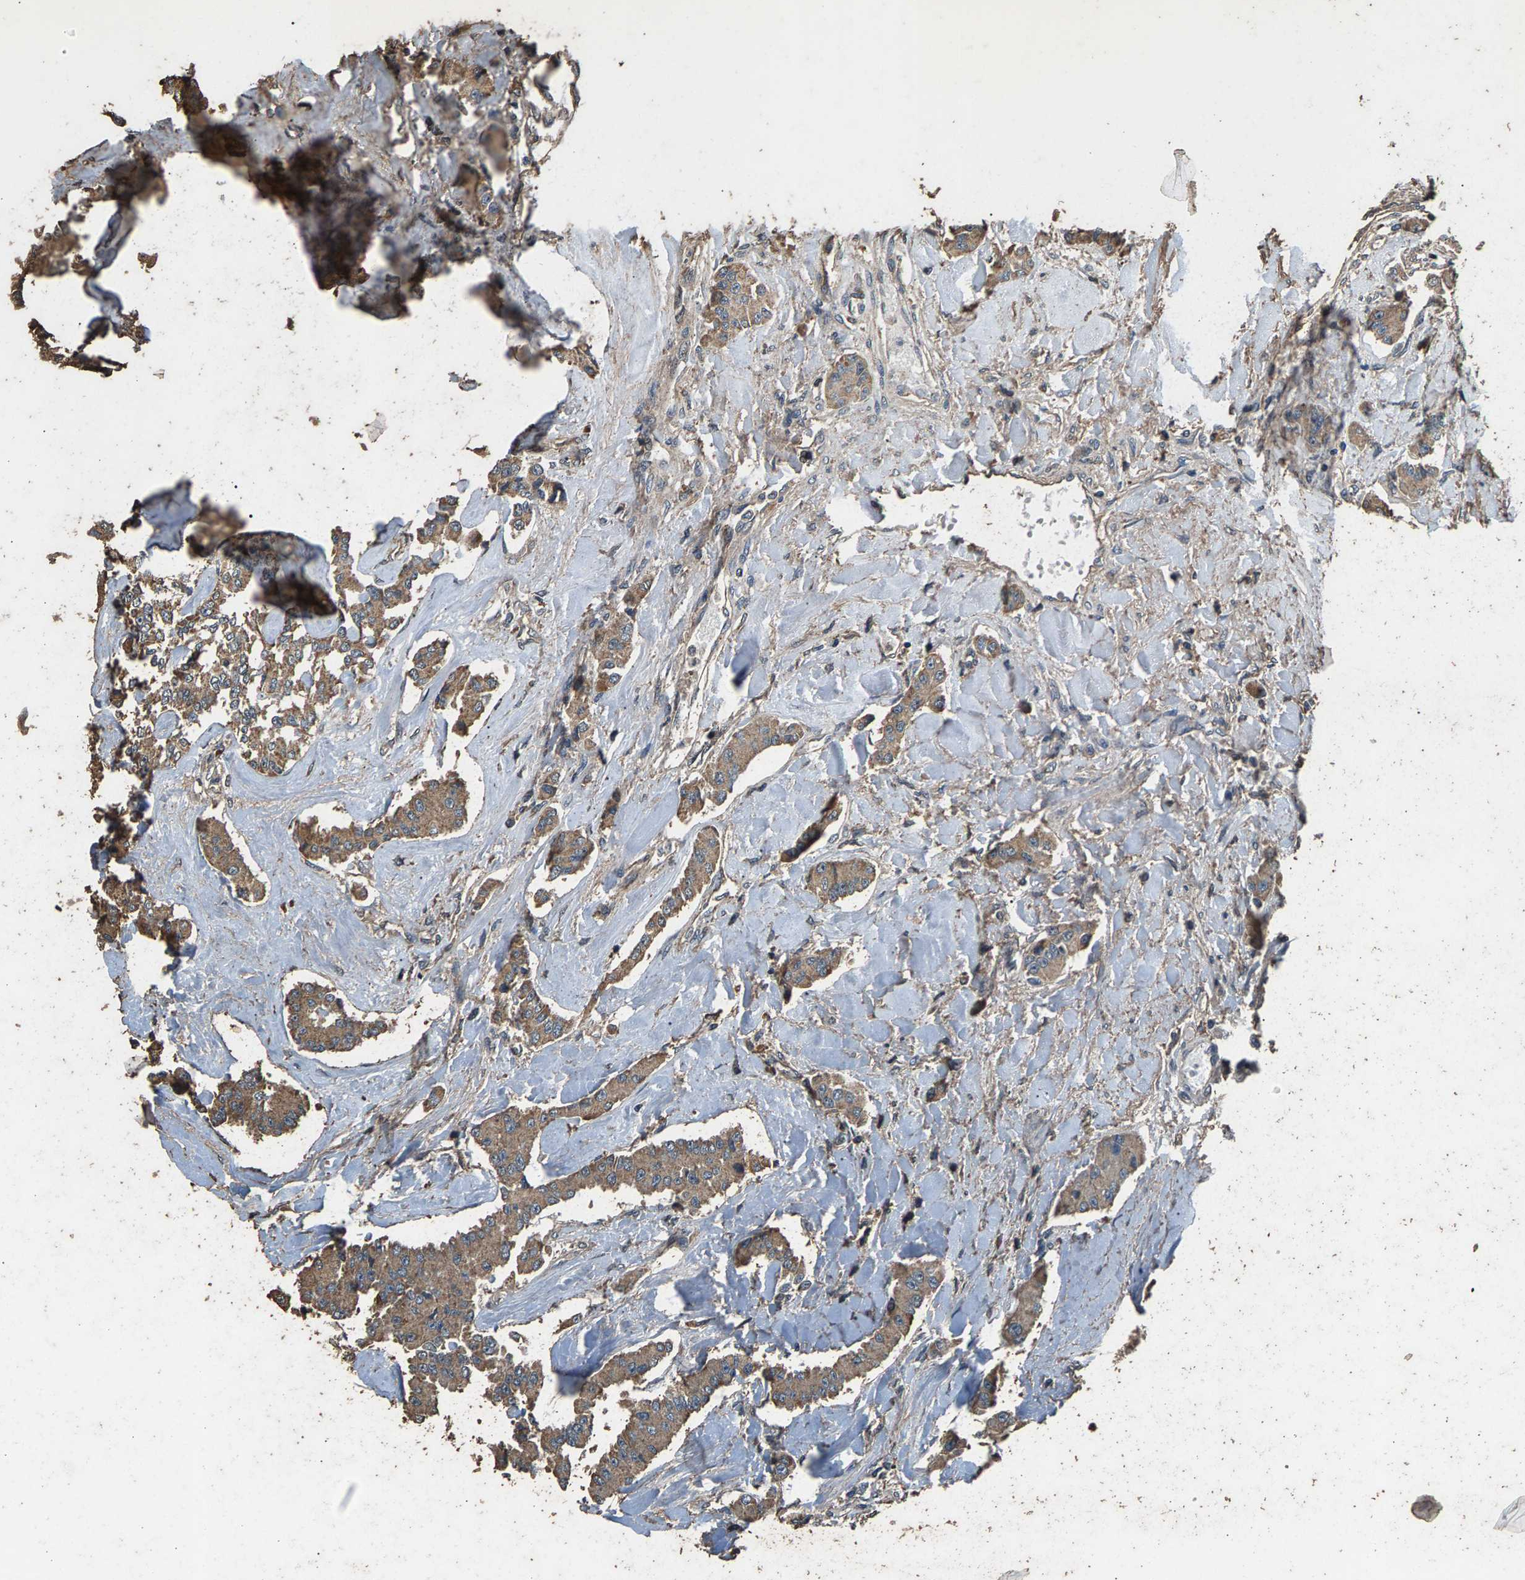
{"staining": {"intensity": "moderate", "quantity": ">75%", "location": "cytoplasmic/membranous"}, "tissue": "carcinoid", "cell_type": "Tumor cells", "image_type": "cancer", "snomed": [{"axis": "morphology", "description": "Carcinoid, malignant, NOS"}, {"axis": "topography", "description": "Pancreas"}], "caption": "Brown immunohistochemical staining in human carcinoid exhibits moderate cytoplasmic/membranous positivity in approximately >75% of tumor cells.", "gene": "MRPL27", "patient": {"sex": "male", "age": 41}}